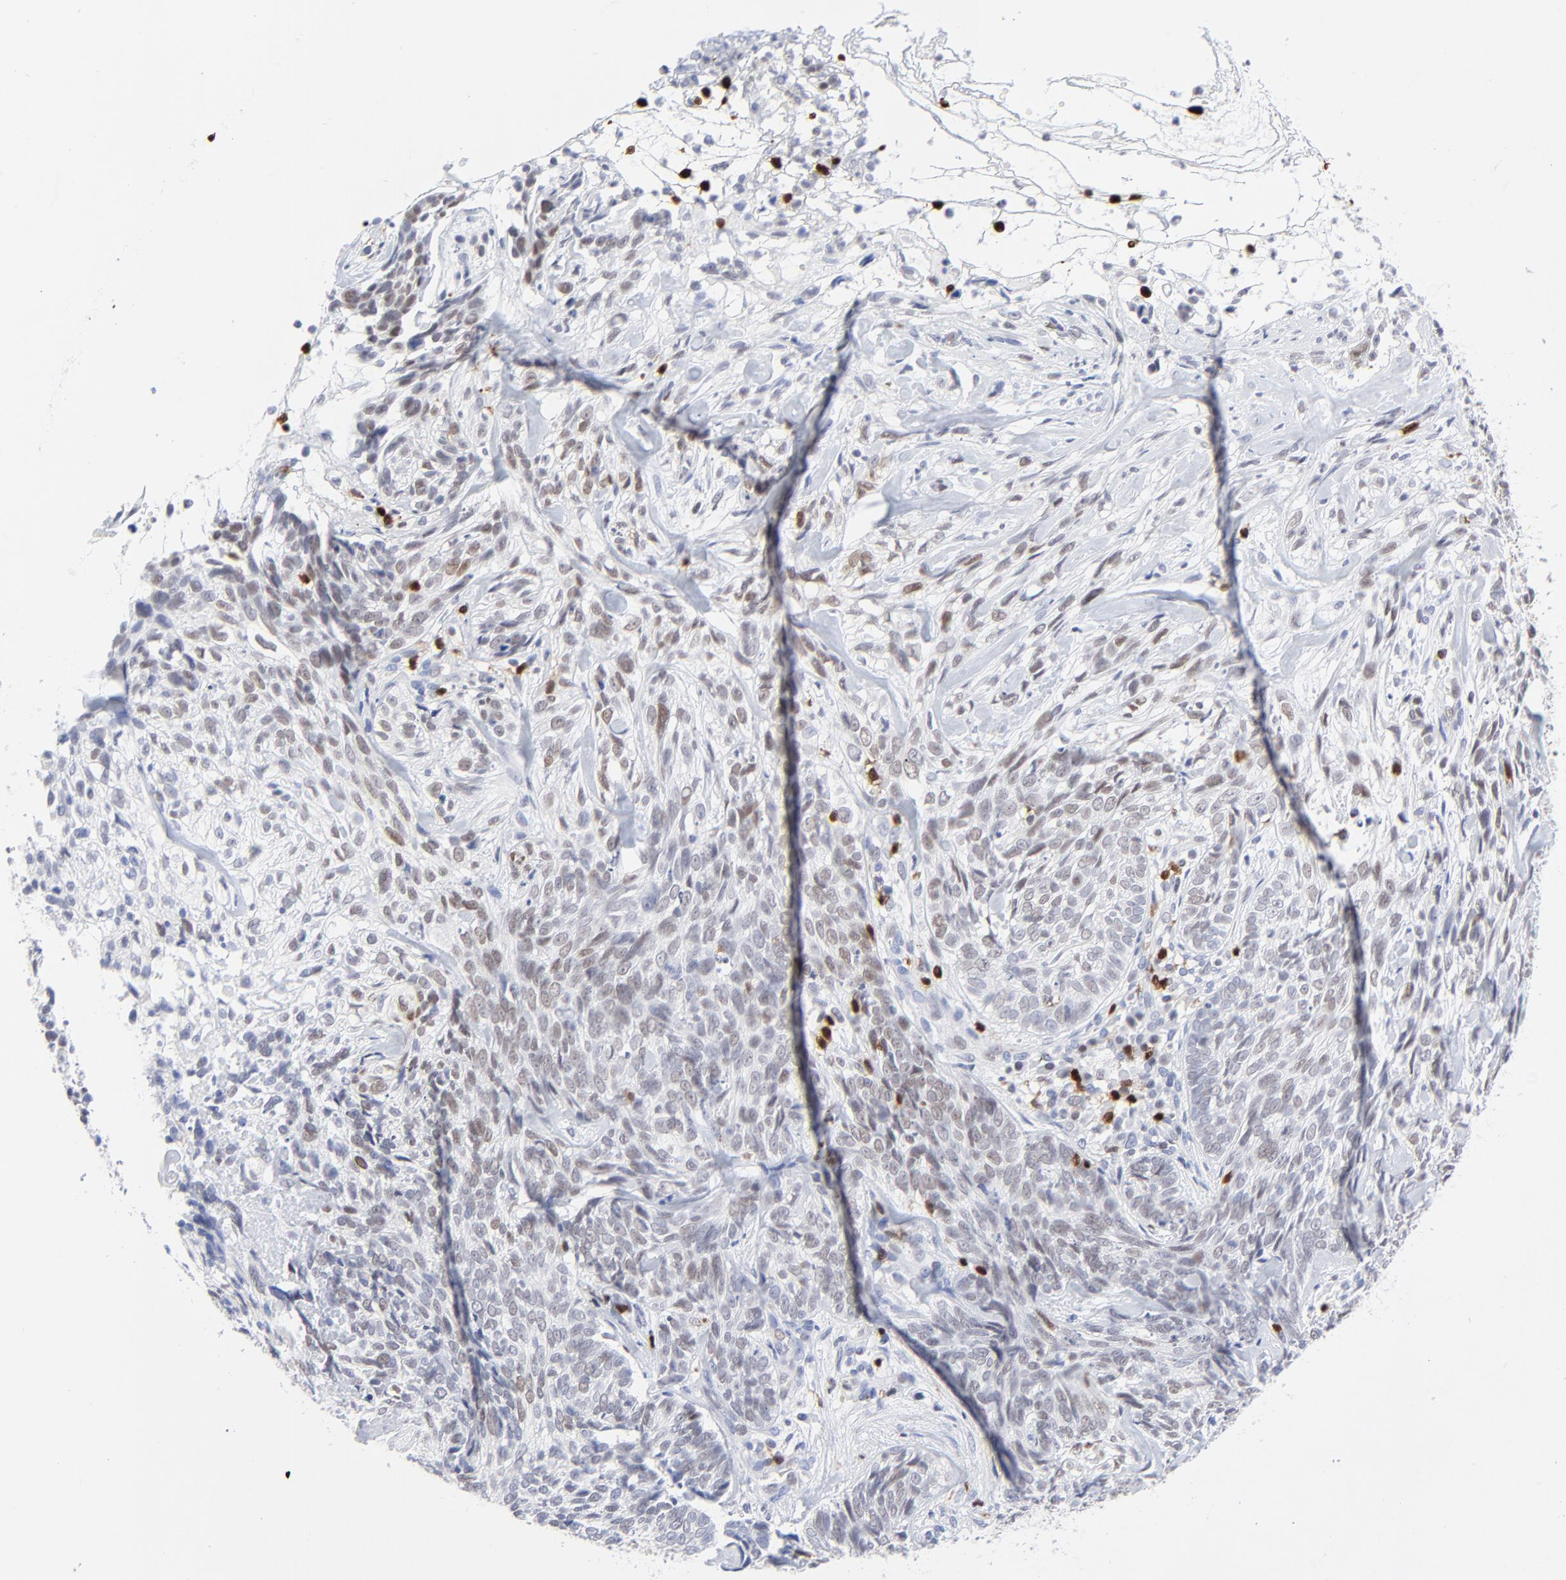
{"staining": {"intensity": "weak", "quantity": "25%-75%", "location": "nuclear"}, "tissue": "skin cancer", "cell_type": "Tumor cells", "image_type": "cancer", "snomed": [{"axis": "morphology", "description": "Basal cell carcinoma"}, {"axis": "topography", "description": "Skin"}], "caption": "Skin basal cell carcinoma stained with a brown dye shows weak nuclear positive staining in about 25%-75% of tumor cells.", "gene": "ZAP70", "patient": {"sex": "male", "age": 72}}